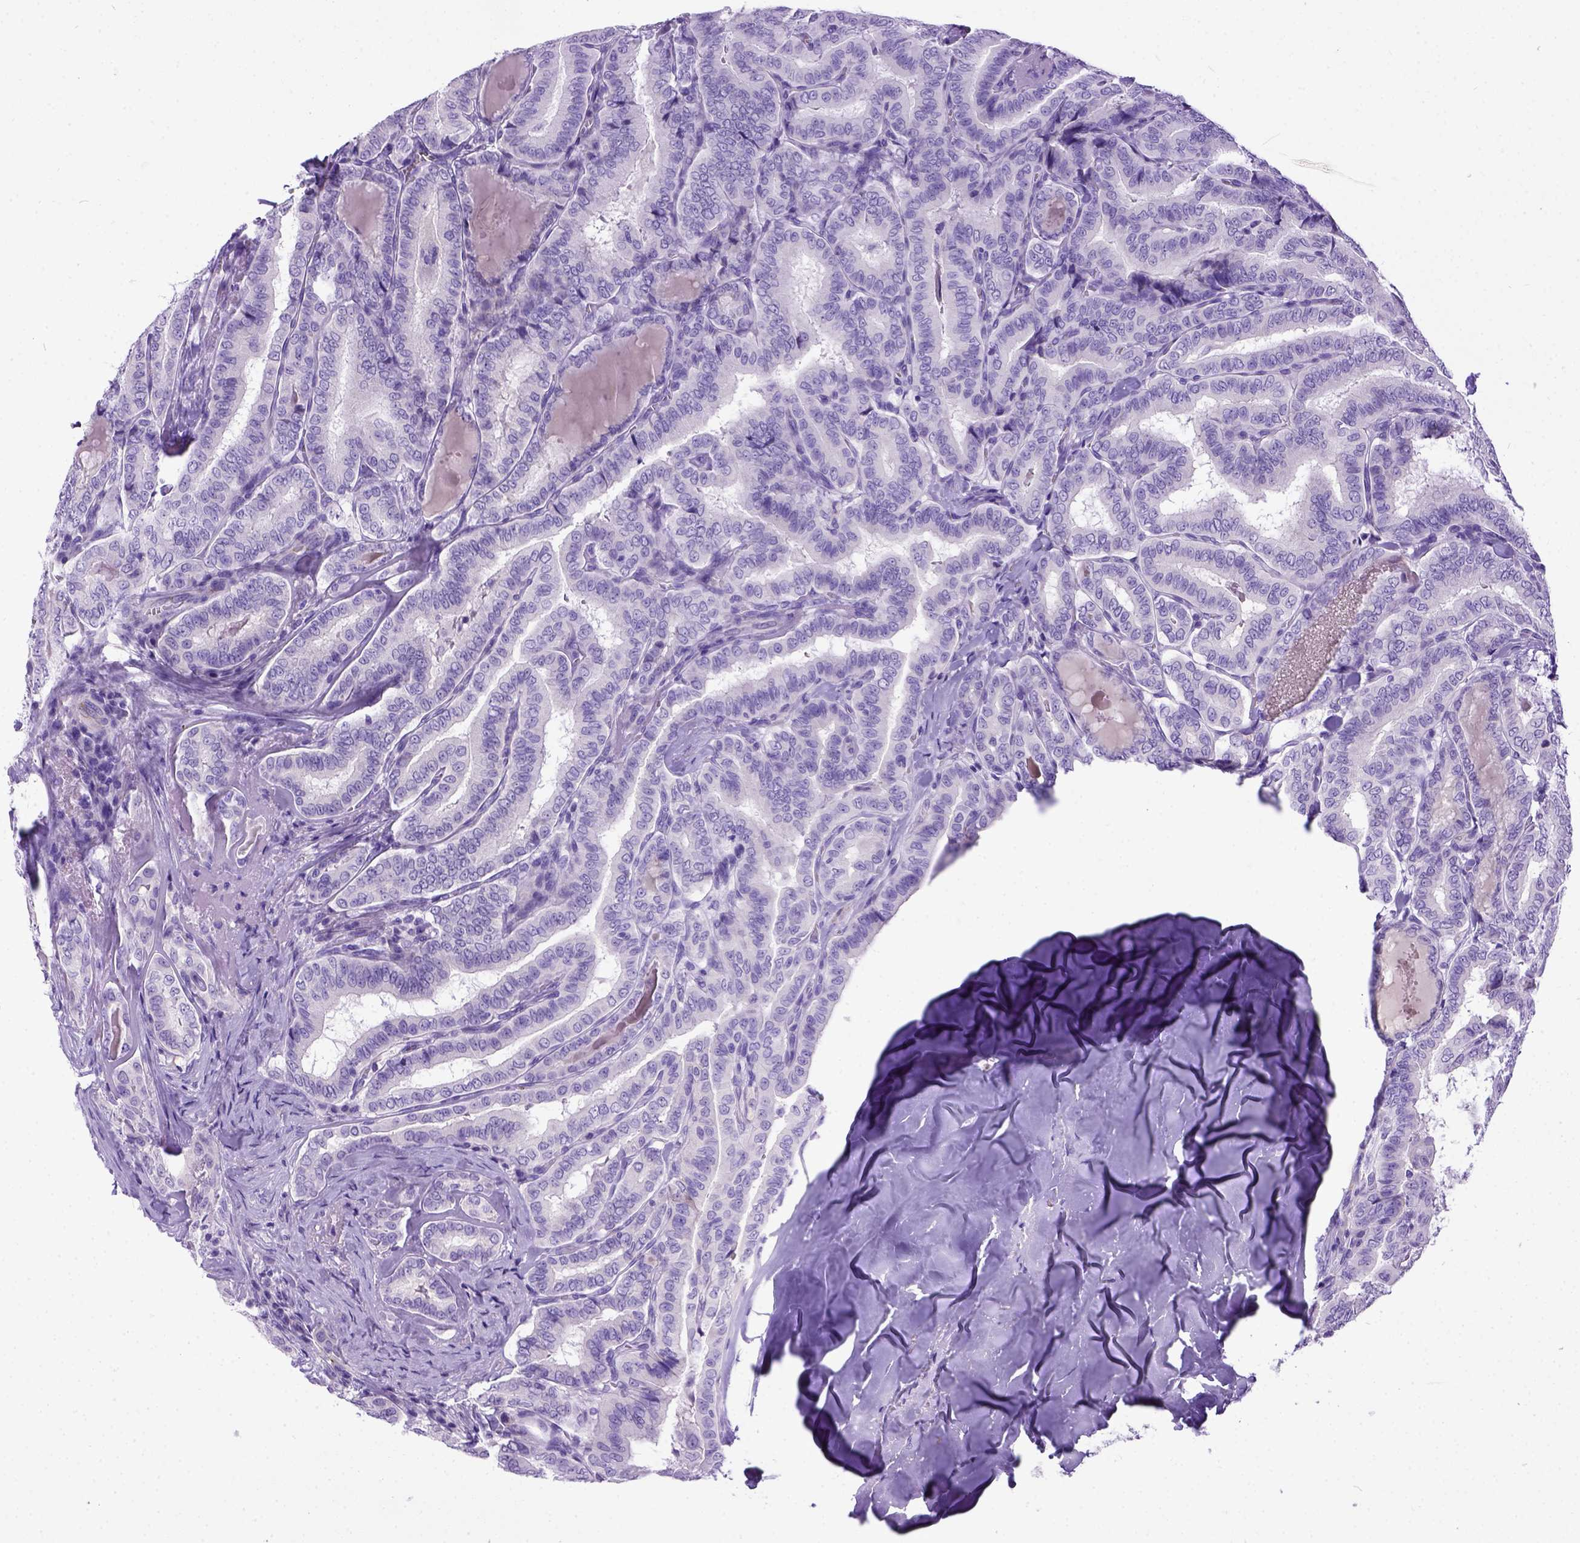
{"staining": {"intensity": "negative", "quantity": "none", "location": "none"}, "tissue": "thyroid cancer", "cell_type": "Tumor cells", "image_type": "cancer", "snomed": [{"axis": "morphology", "description": "Papillary adenocarcinoma, NOS"}, {"axis": "morphology", "description": "Papillary adenoma metastatic"}, {"axis": "topography", "description": "Thyroid gland"}], "caption": "High power microscopy histopathology image of an IHC histopathology image of thyroid cancer (papillary adenocarcinoma), revealing no significant positivity in tumor cells.", "gene": "IGF2", "patient": {"sex": "female", "age": 50}}